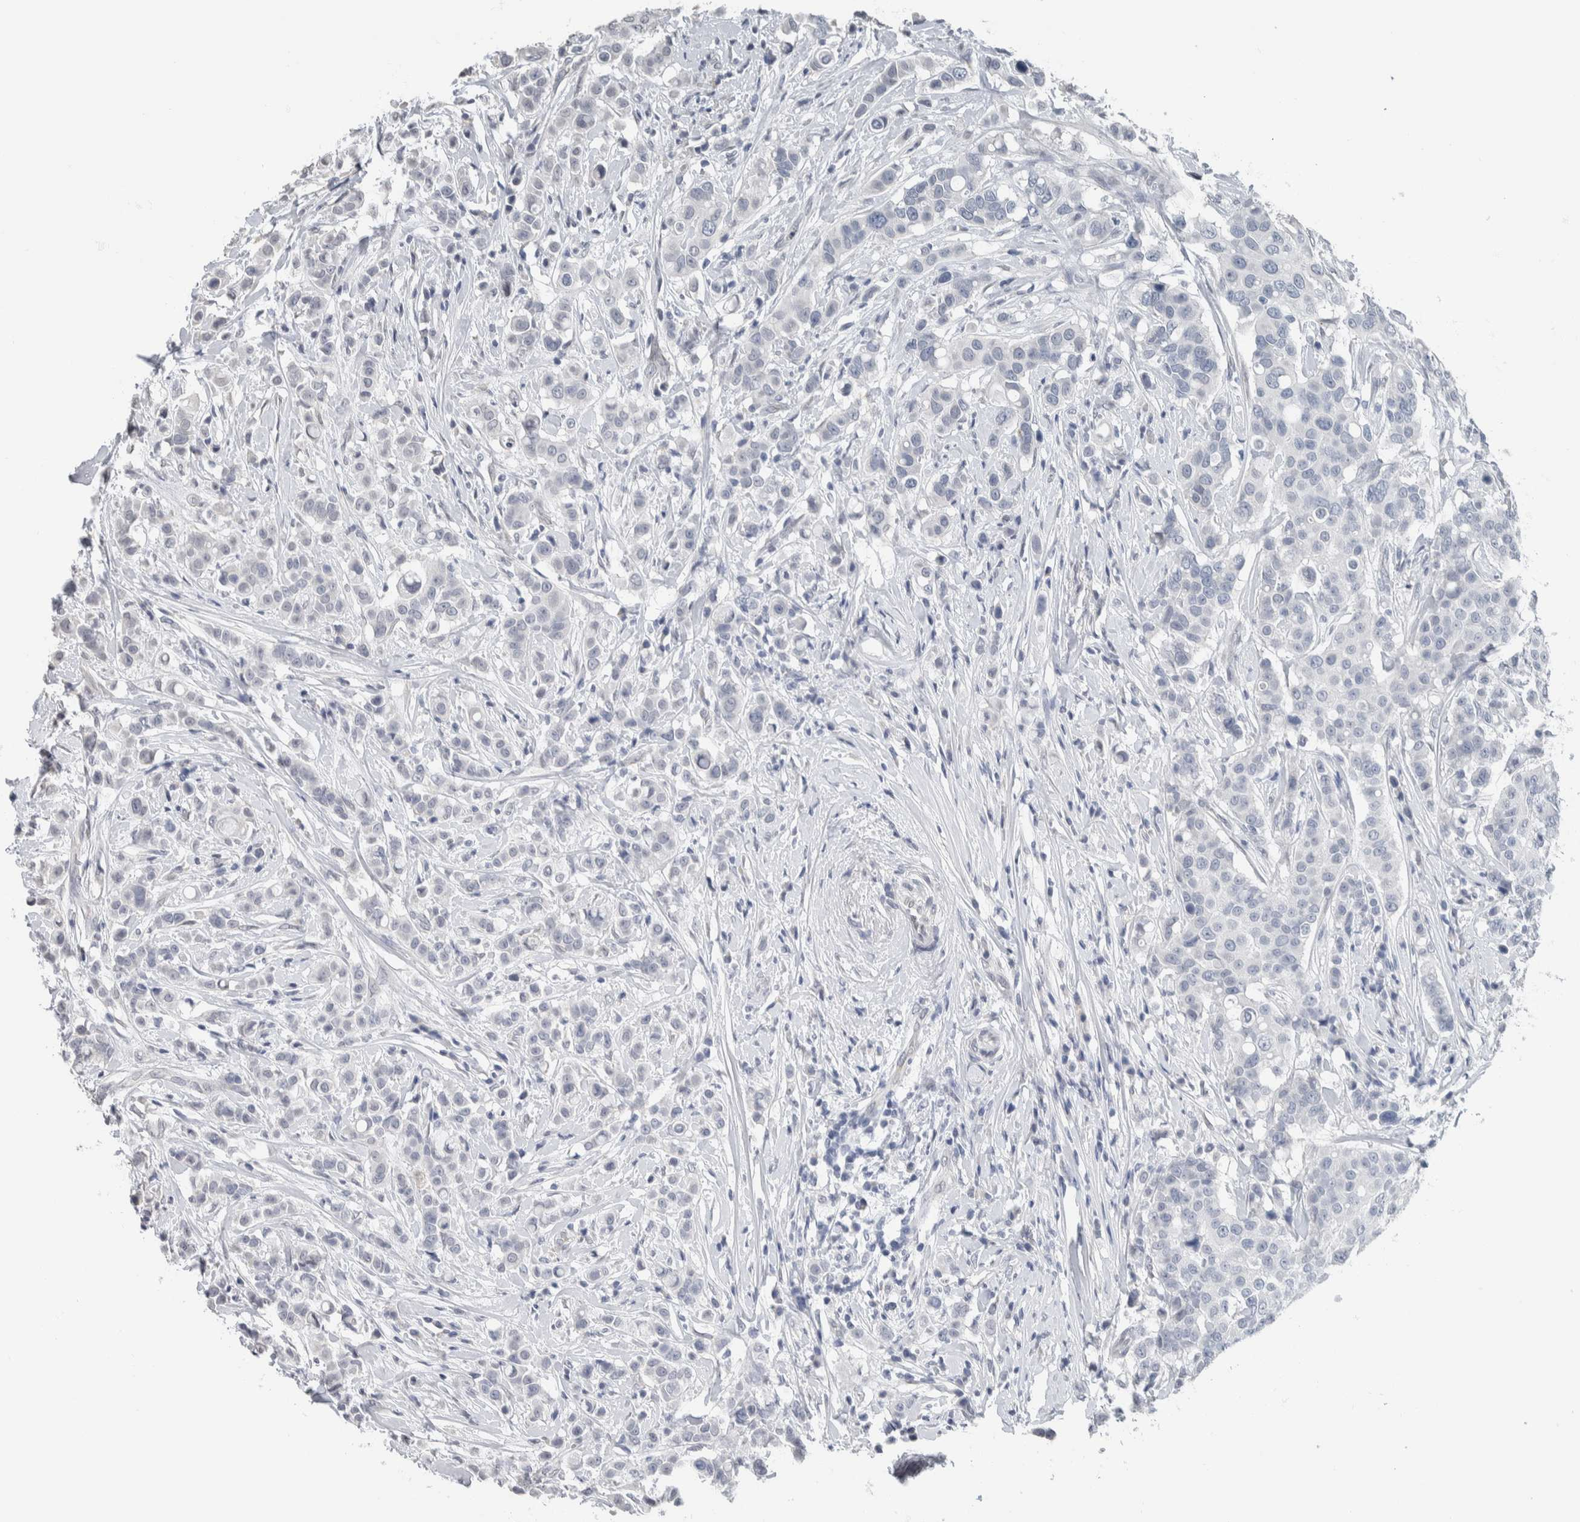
{"staining": {"intensity": "negative", "quantity": "none", "location": "none"}, "tissue": "breast cancer", "cell_type": "Tumor cells", "image_type": "cancer", "snomed": [{"axis": "morphology", "description": "Duct carcinoma"}, {"axis": "topography", "description": "Breast"}], "caption": "Breast intraductal carcinoma was stained to show a protein in brown. There is no significant expression in tumor cells.", "gene": "NEFM", "patient": {"sex": "female", "age": 27}}